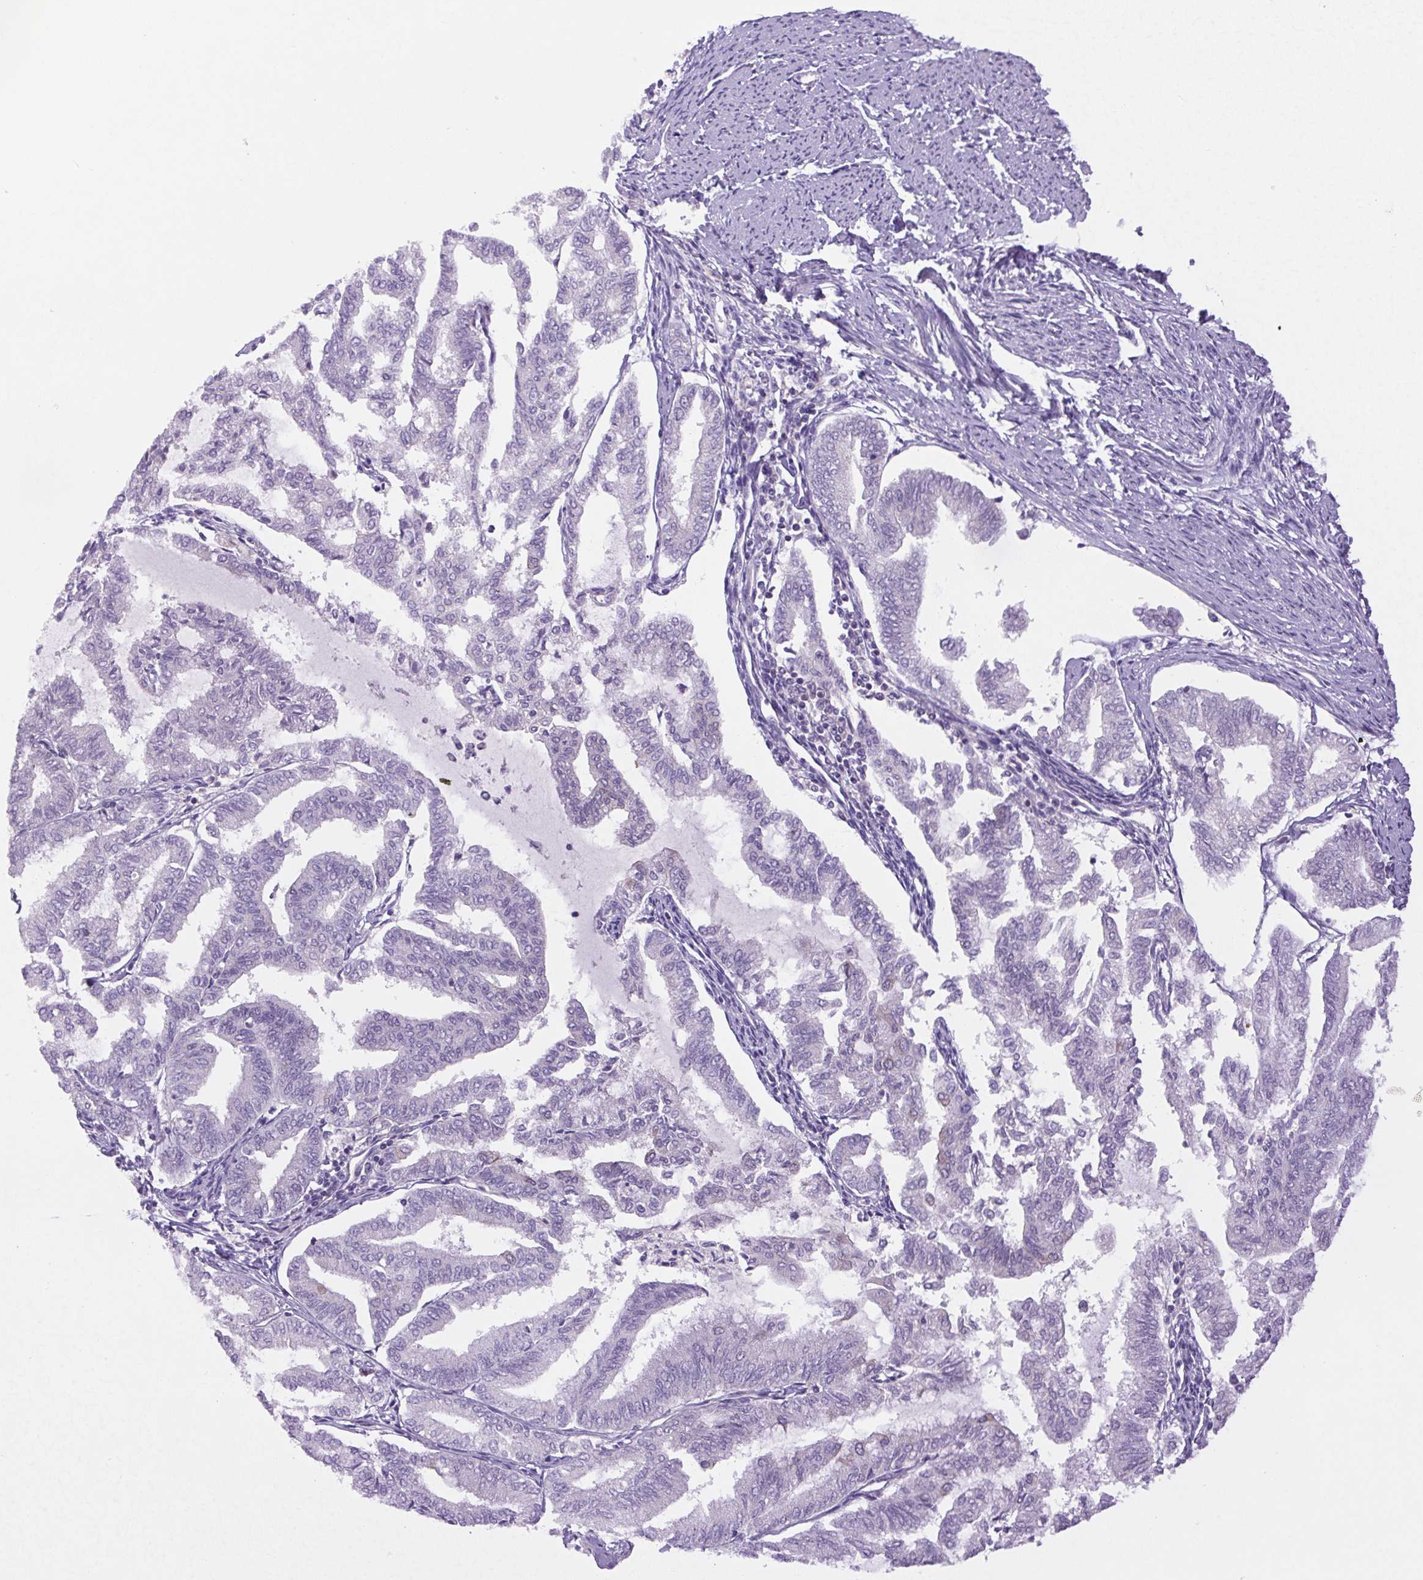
{"staining": {"intensity": "negative", "quantity": "none", "location": "none"}, "tissue": "endometrial cancer", "cell_type": "Tumor cells", "image_type": "cancer", "snomed": [{"axis": "morphology", "description": "Adenocarcinoma, NOS"}, {"axis": "topography", "description": "Endometrium"}], "caption": "Endometrial adenocarcinoma stained for a protein using immunohistochemistry (IHC) demonstrates no positivity tumor cells.", "gene": "MINK1", "patient": {"sex": "female", "age": 79}}